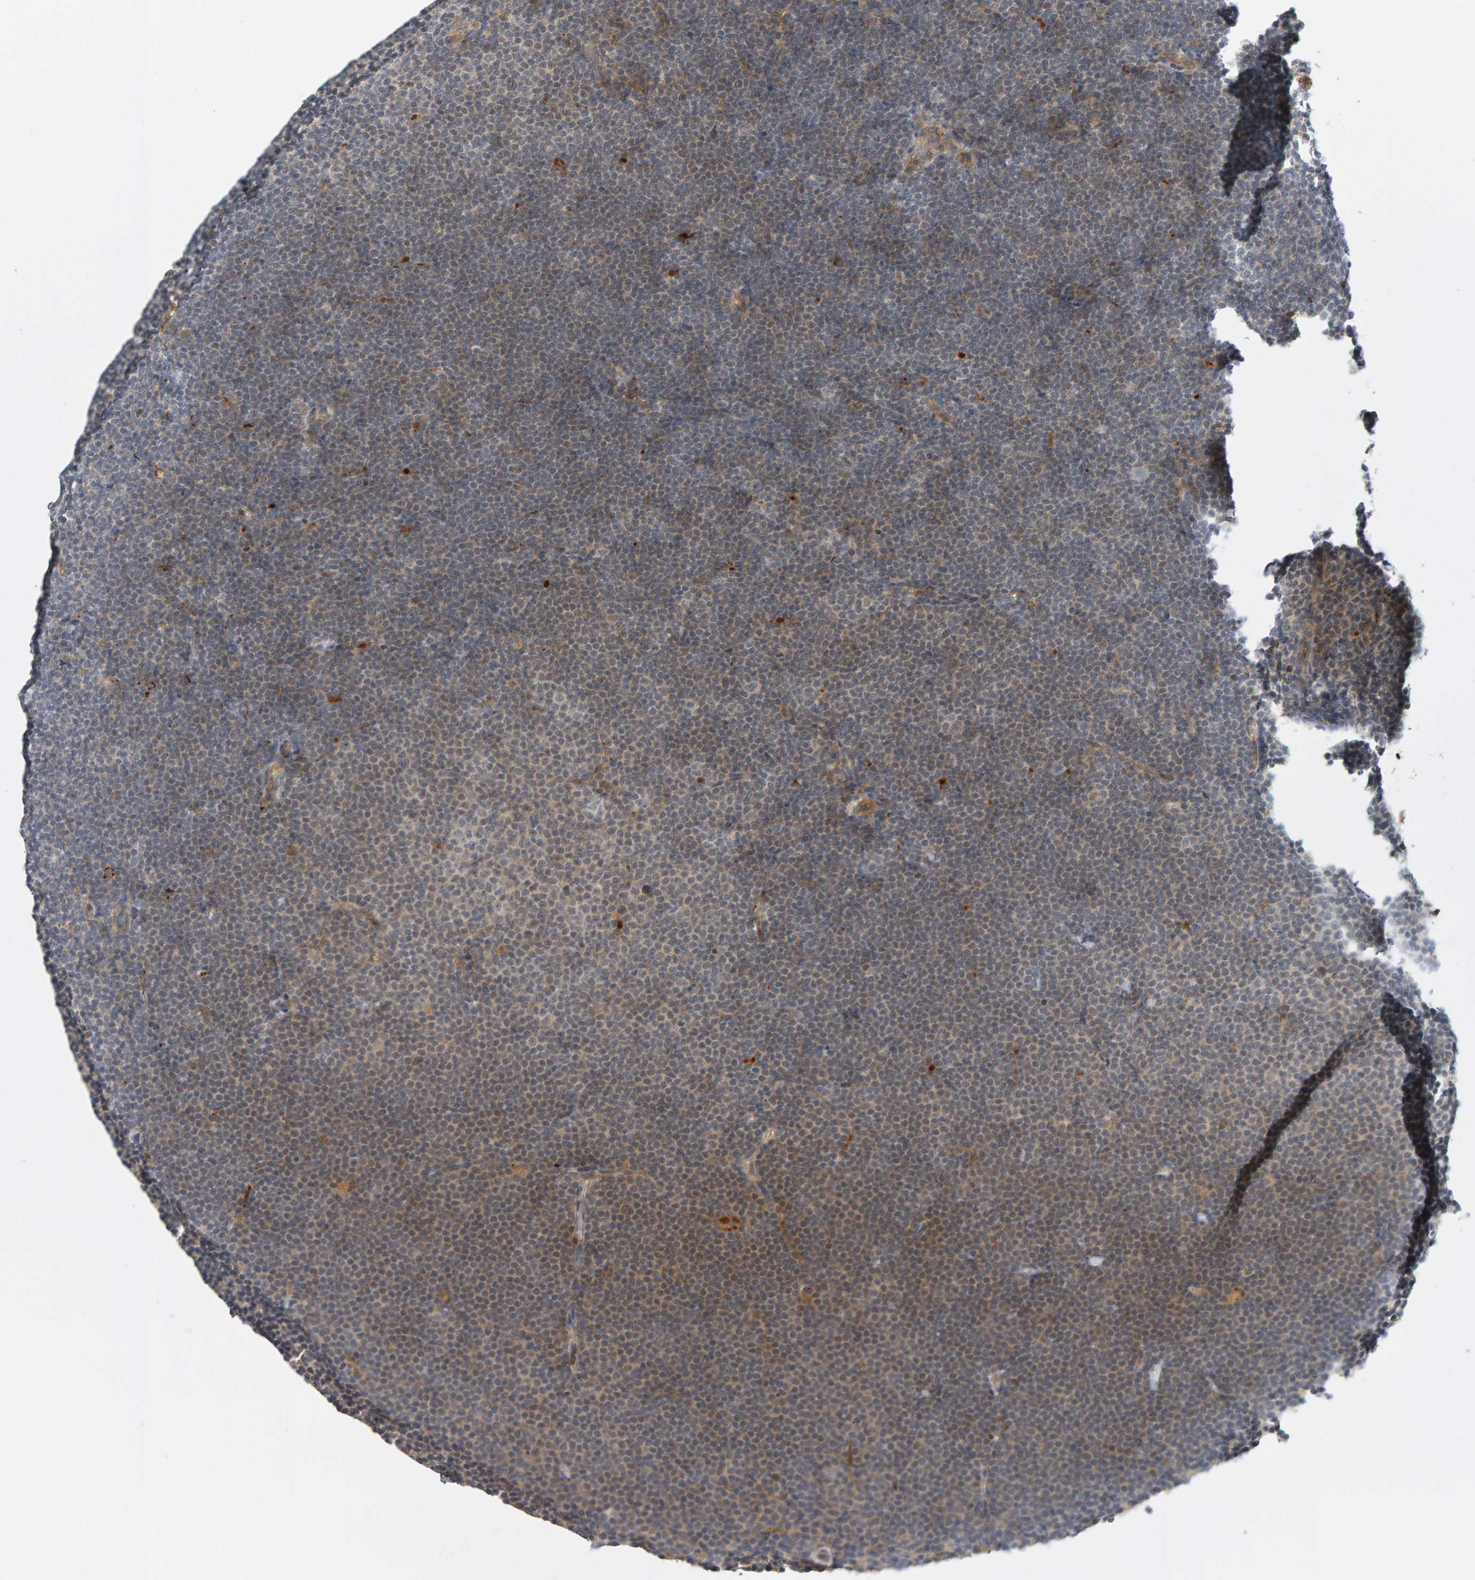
{"staining": {"intensity": "weak", "quantity": "<25%", "location": "cytoplasmic/membranous"}, "tissue": "lymphoma", "cell_type": "Tumor cells", "image_type": "cancer", "snomed": [{"axis": "morphology", "description": "Malignant lymphoma, non-Hodgkin's type, Low grade"}, {"axis": "topography", "description": "Lymph node"}], "caption": "Lymphoma was stained to show a protein in brown. There is no significant positivity in tumor cells.", "gene": "ZNF160", "patient": {"sex": "female", "age": 53}}